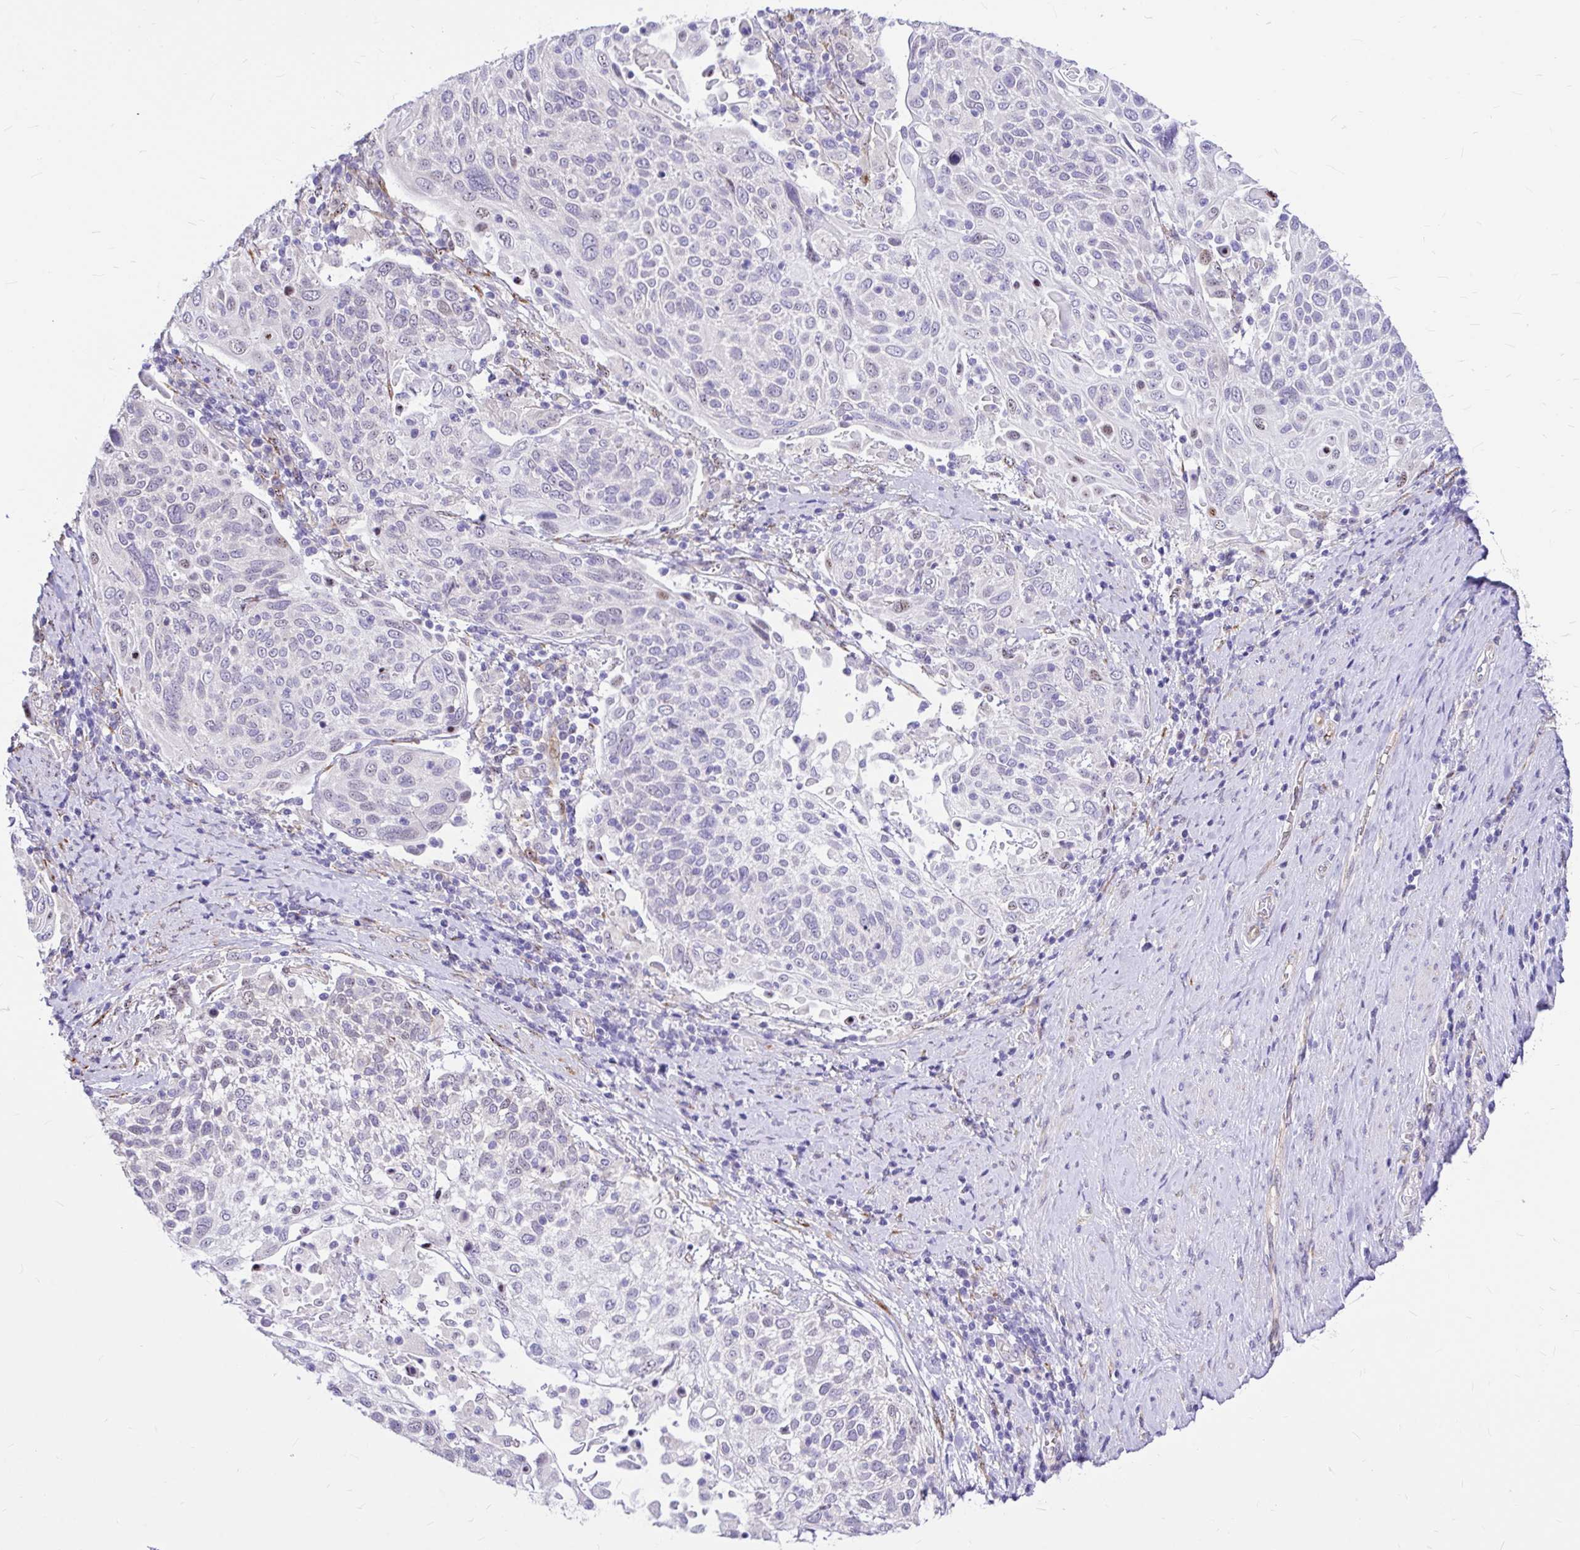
{"staining": {"intensity": "negative", "quantity": "none", "location": "none"}, "tissue": "cervical cancer", "cell_type": "Tumor cells", "image_type": "cancer", "snomed": [{"axis": "morphology", "description": "Squamous cell carcinoma, NOS"}, {"axis": "topography", "description": "Cervix"}], "caption": "Immunohistochemical staining of human cervical squamous cell carcinoma demonstrates no significant expression in tumor cells.", "gene": "GABBR2", "patient": {"sex": "female", "age": 61}}